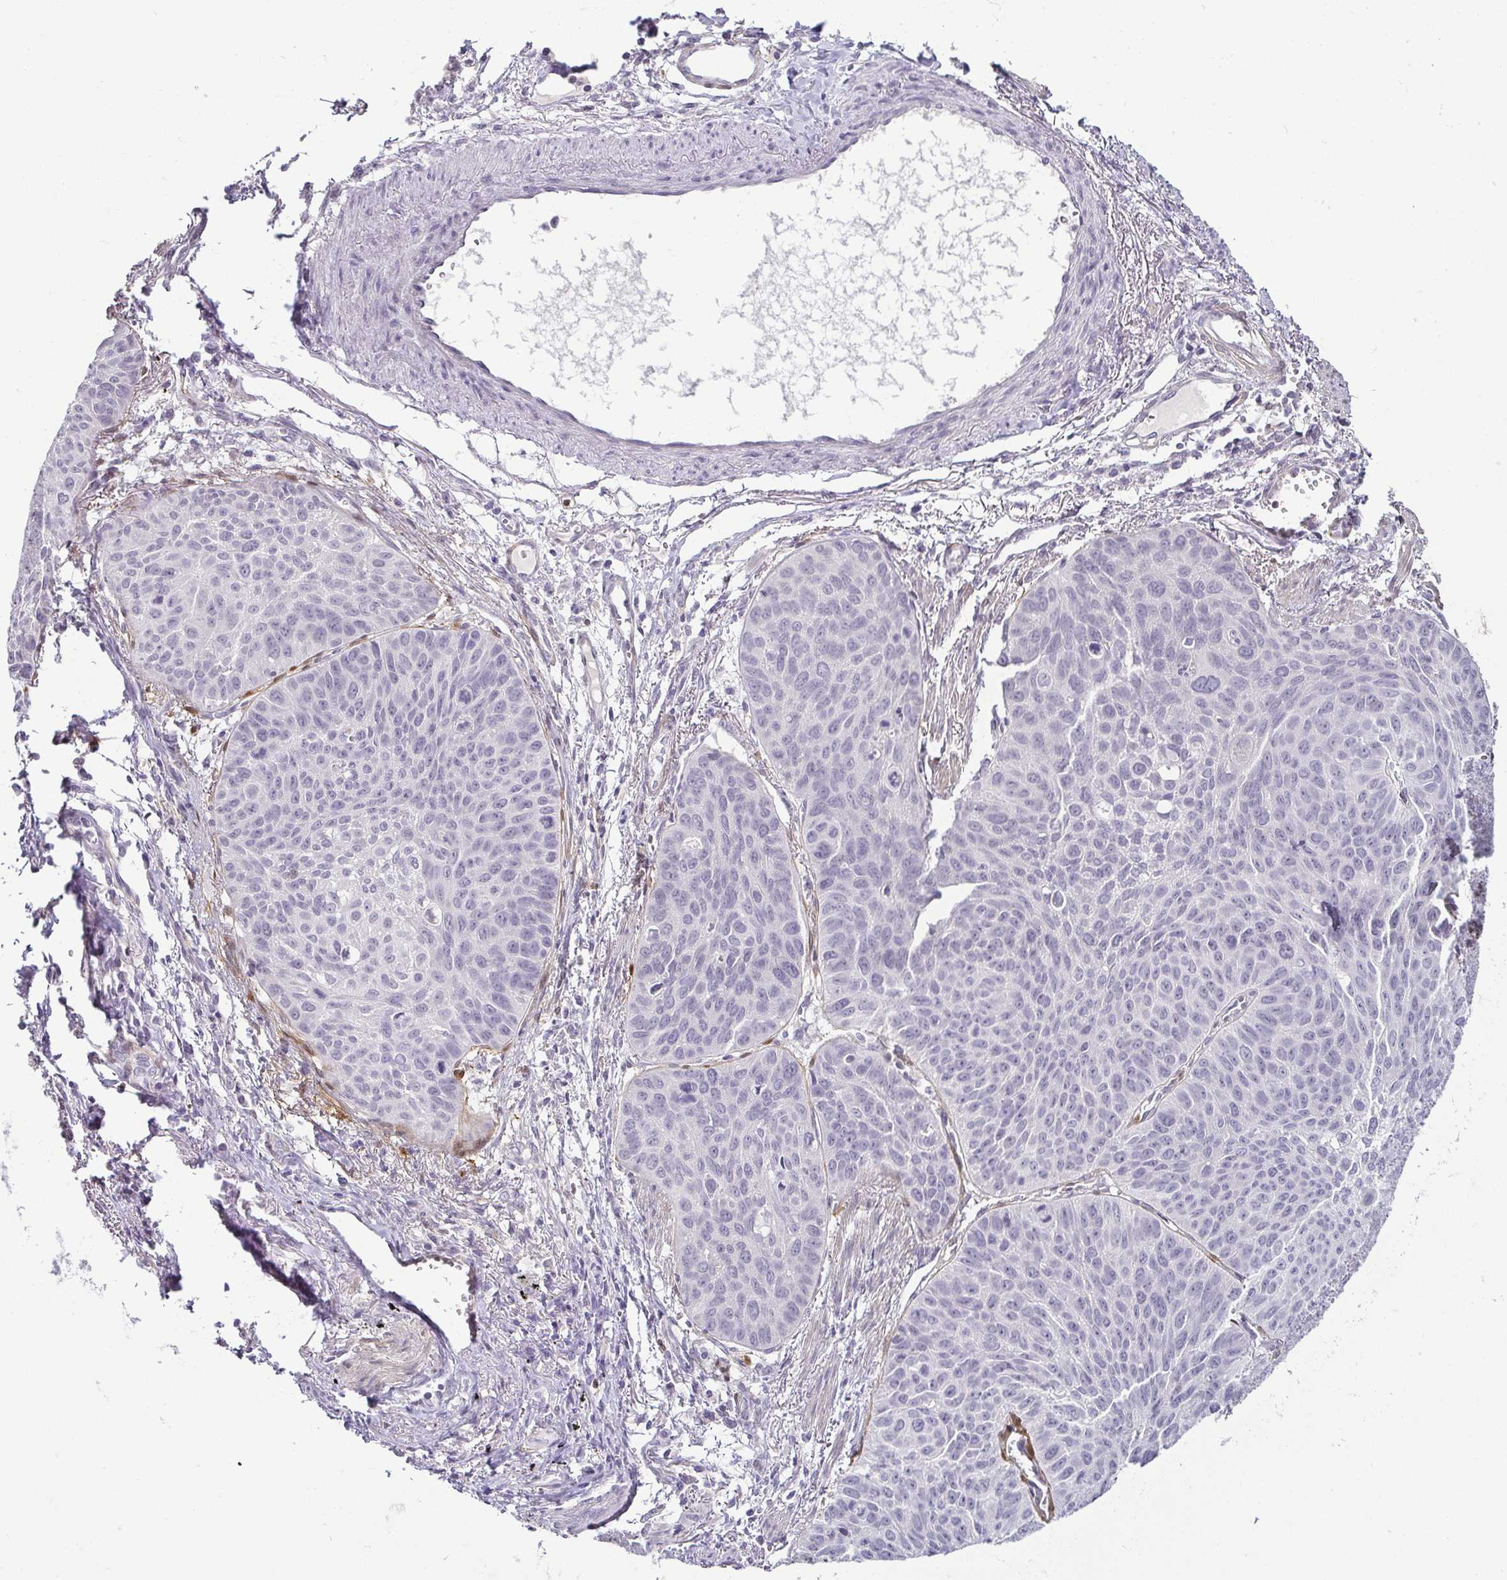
{"staining": {"intensity": "negative", "quantity": "none", "location": "none"}, "tissue": "lung cancer", "cell_type": "Tumor cells", "image_type": "cancer", "snomed": [{"axis": "morphology", "description": "Squamous cell carcinoma, NOS"}, {"axis": "topography", "description": "Lung"}], "caption": "This is an immunohistochemistry (IHC) image of human squamous cell carcinoma (lung). There is no staining in tumor cells.", "gene": "HOPX", "patient": {"sex": "male", "age": 71}}